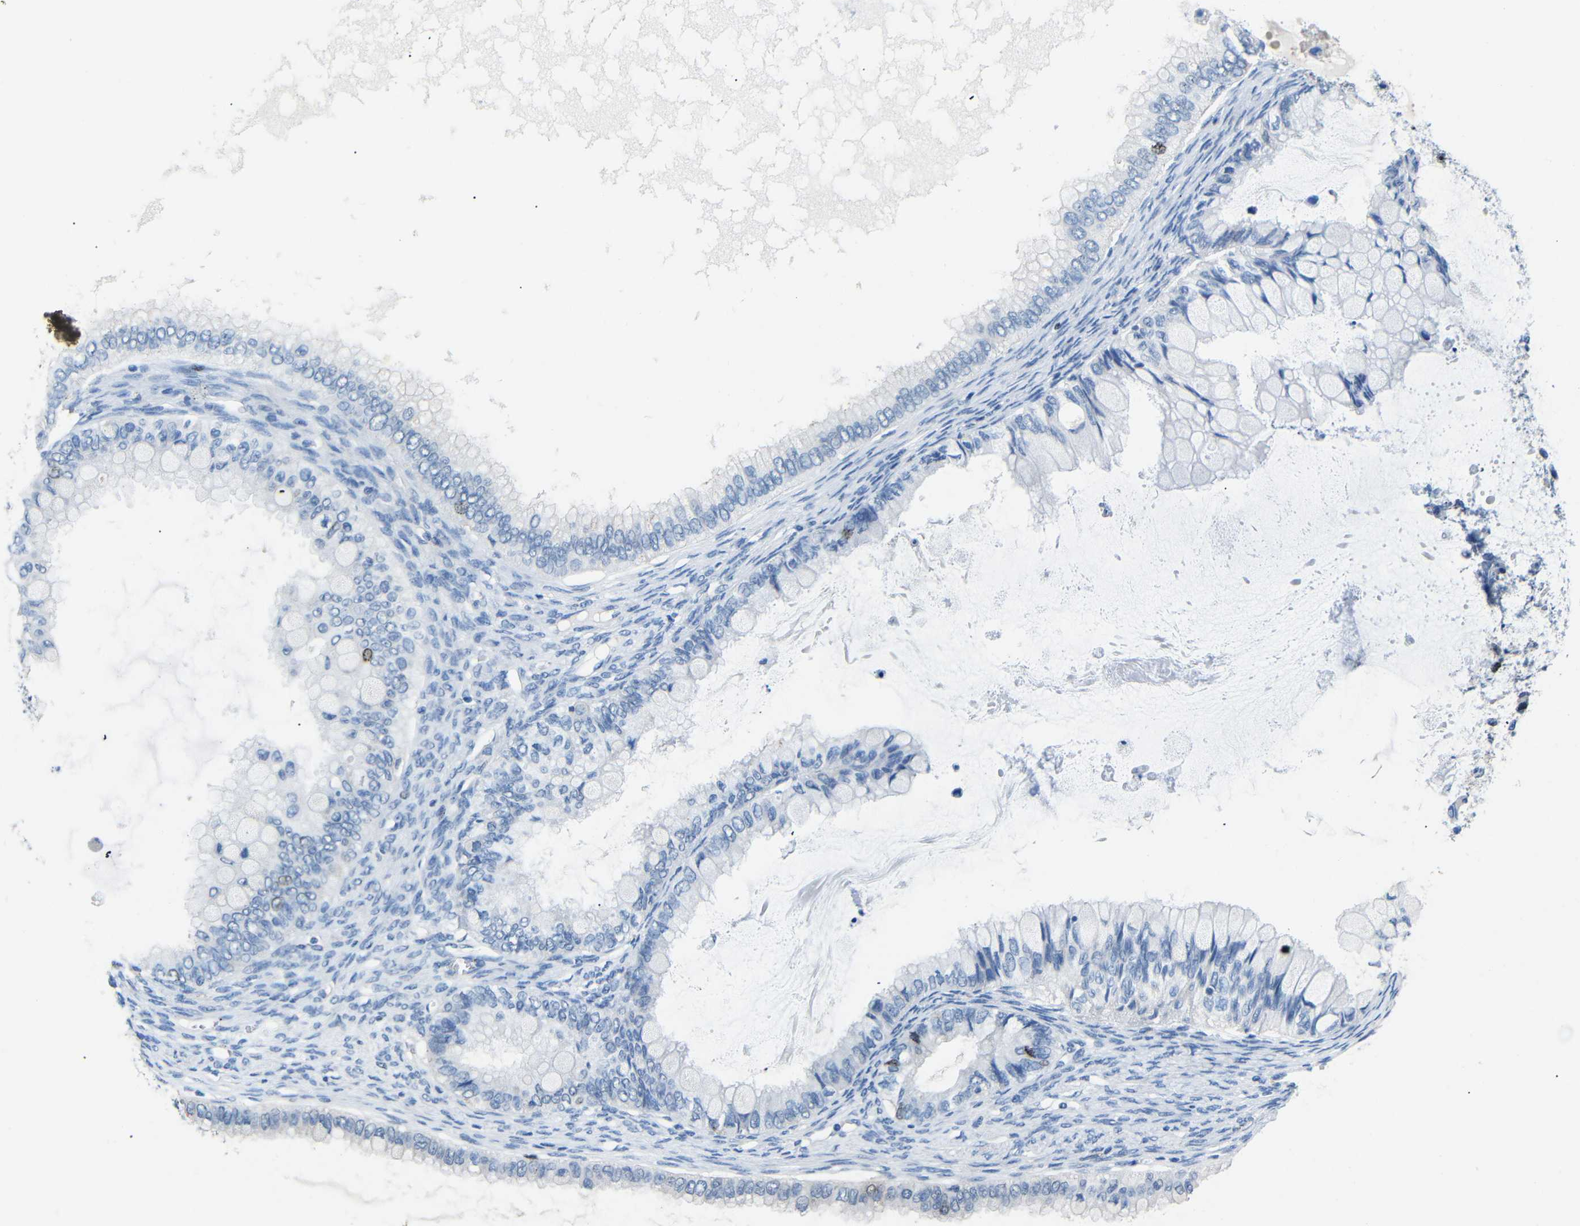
{"staining": {"intensity": "weak", "quantity": "<25%", "location": "nuclear"}, "tissue": "ovarian cancer", "cell_type": "Tumor cells", "image_type": "cancer", "snomed": [{"axis": "morphology", "description": "Cystadenocarcinoma, mucinous, NOS"}, {"axis": "topography", "description": "Ovary"}], "caption": "Mucinous cystadenocarcinoma (ovarian) was stained to show a protein in brown. There is no significant staining in tumor cells.", "gene": "INCENP", "patient": {"sex": "female", "age": 80}}